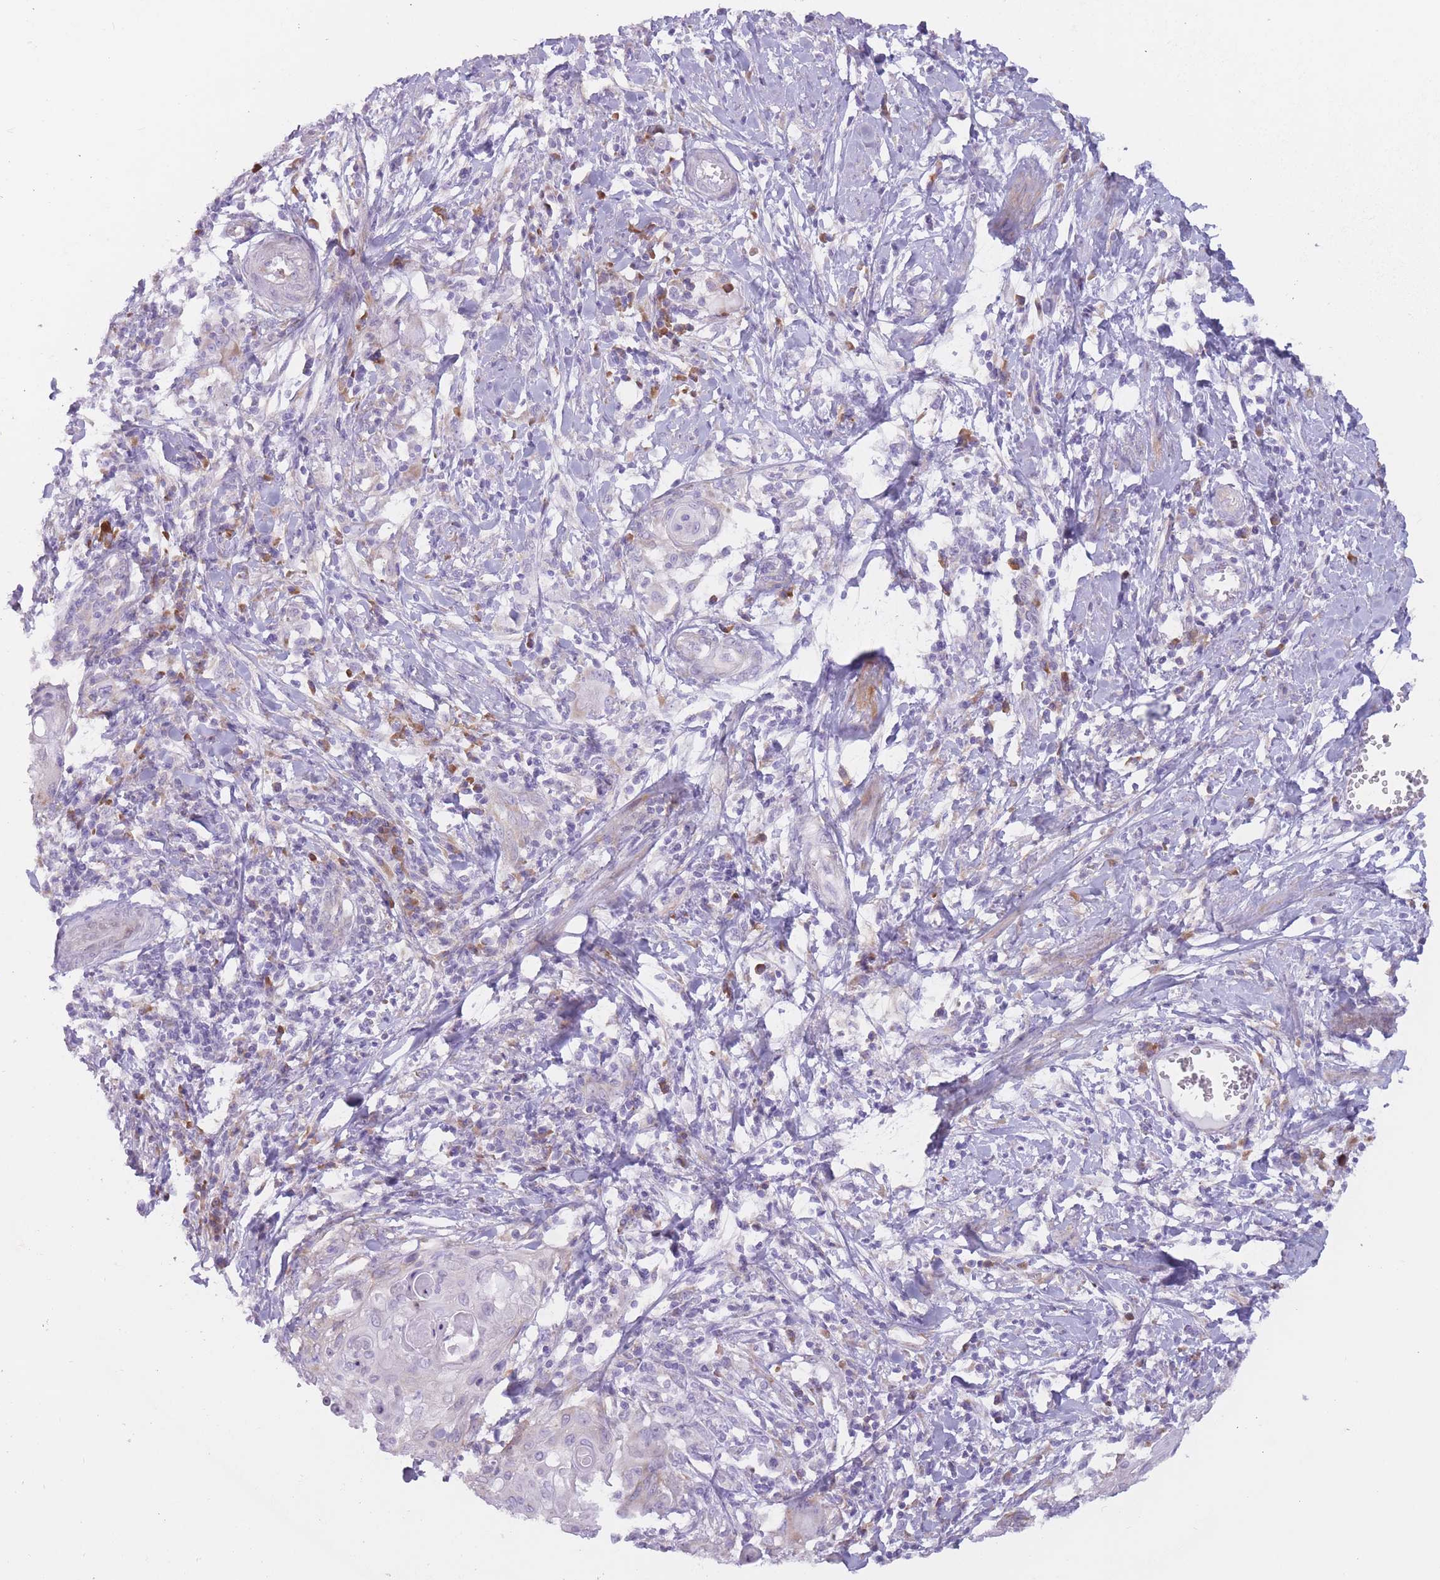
{"staining": {"intensity": "moderate", "quantity": "<25%", "location": "cytoplasmic/membranous"}, "tissue": "cervical cancer", "cell_type": "Tumor cells", "image_type": "cancer", "snomed": [{"axis": "morphology", "description": "Squamous cell carcinoma, NOS"}, {"axis": "topography", "description": "Cervix"}], "caption": "Tumor cells demonstrate low levels of moderate cytoplasmic/membranous positivity in approximately <25% of cells in cervical squamous cell carcinoma.", "gene": "RPL18", "patient": {"sex": "female", "age": 39}}